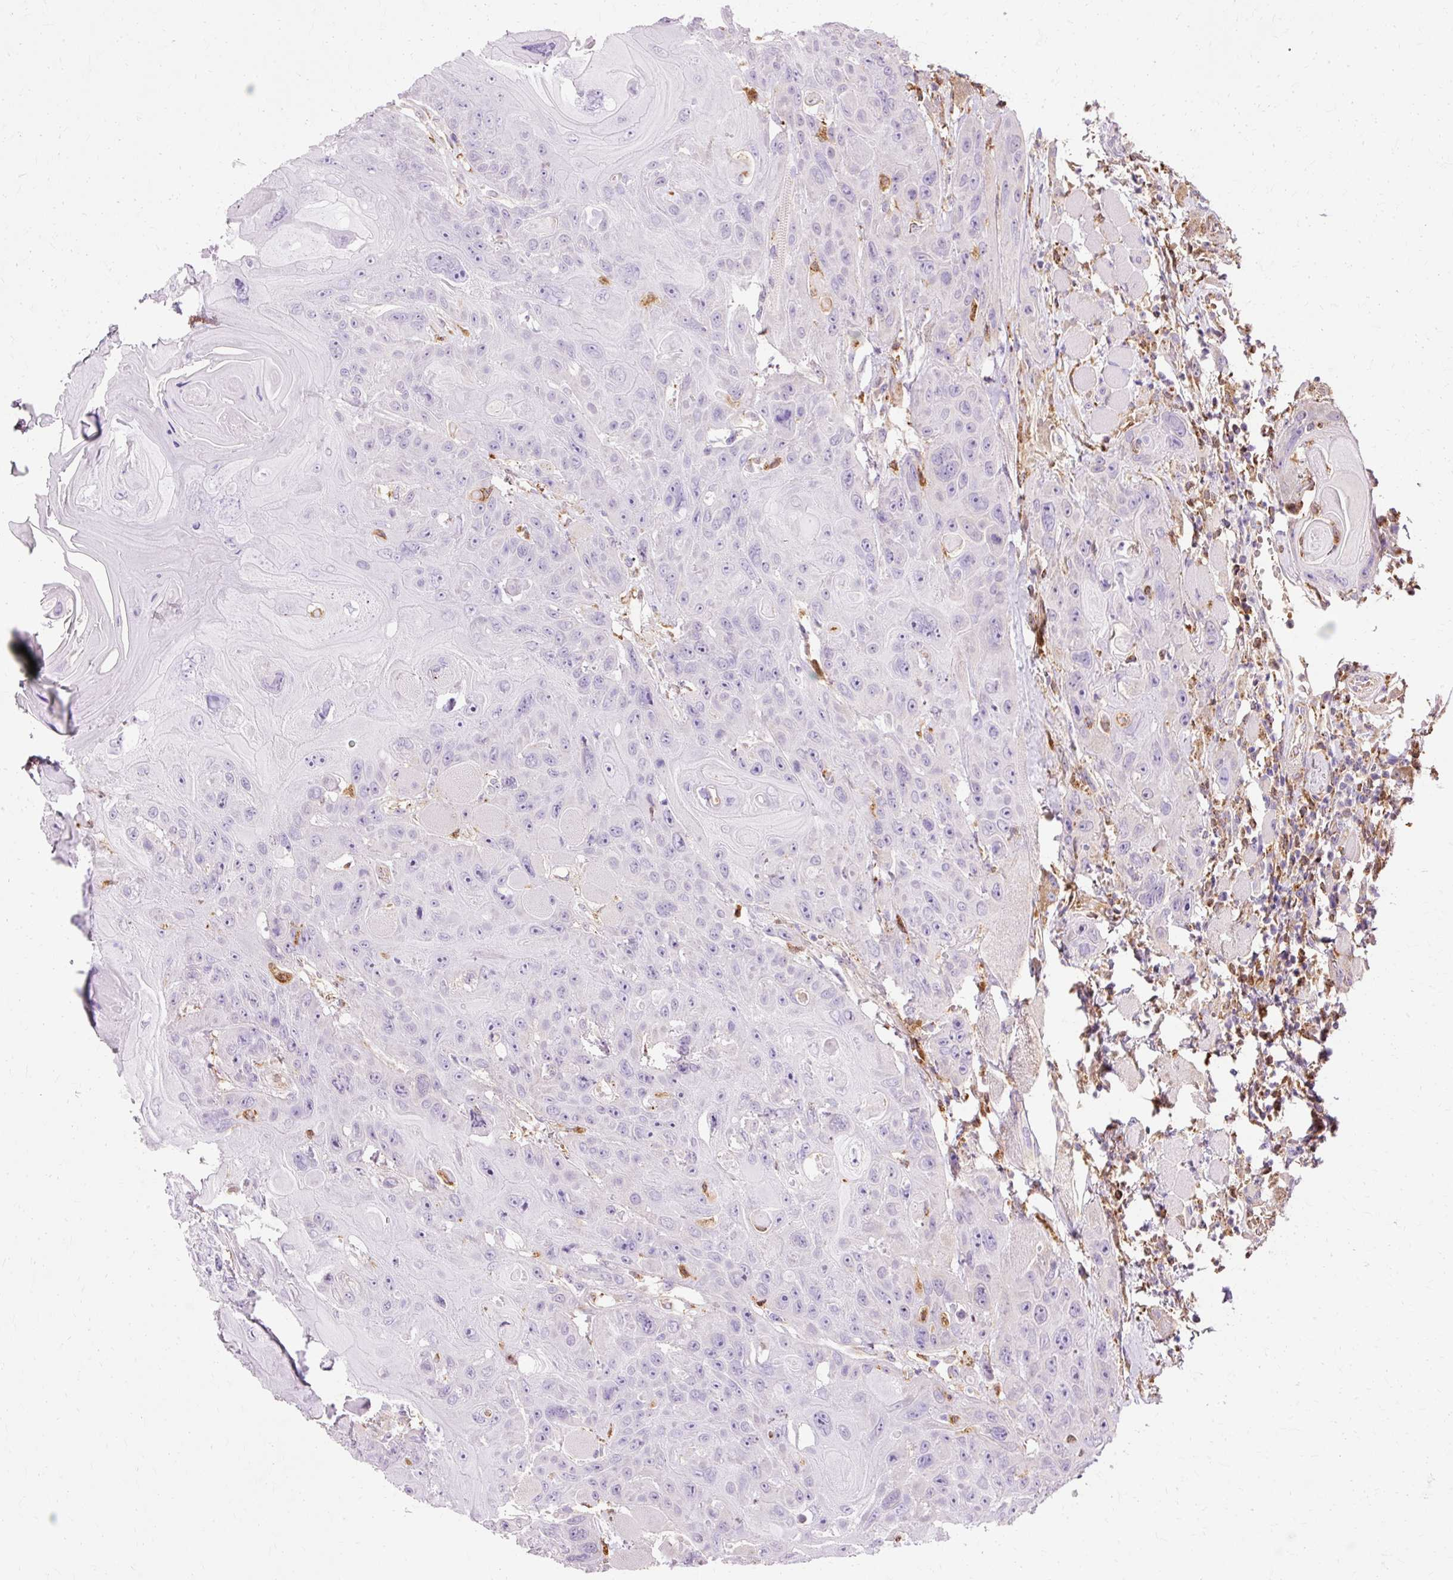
{"staining": {"intensity": "negative", "quantity": "none", "location": "none"}, "tissue": "head and neck cancer", "cell_type": "Tumor cells", "image_type": "cancer", "snomed": [{"axis": "morphology", "description": "Squamous cell carcinoma, NOS"}, {"axis": "topography", "description": "Head-Neck"}], "caption": "Head and neck cancer (squamous cell carcinoma) stained for a protein using immunohistochemistry displays no expression tumor cells.", "gene": "GPX1", "patient": {"sex": "female", "age": 59}}